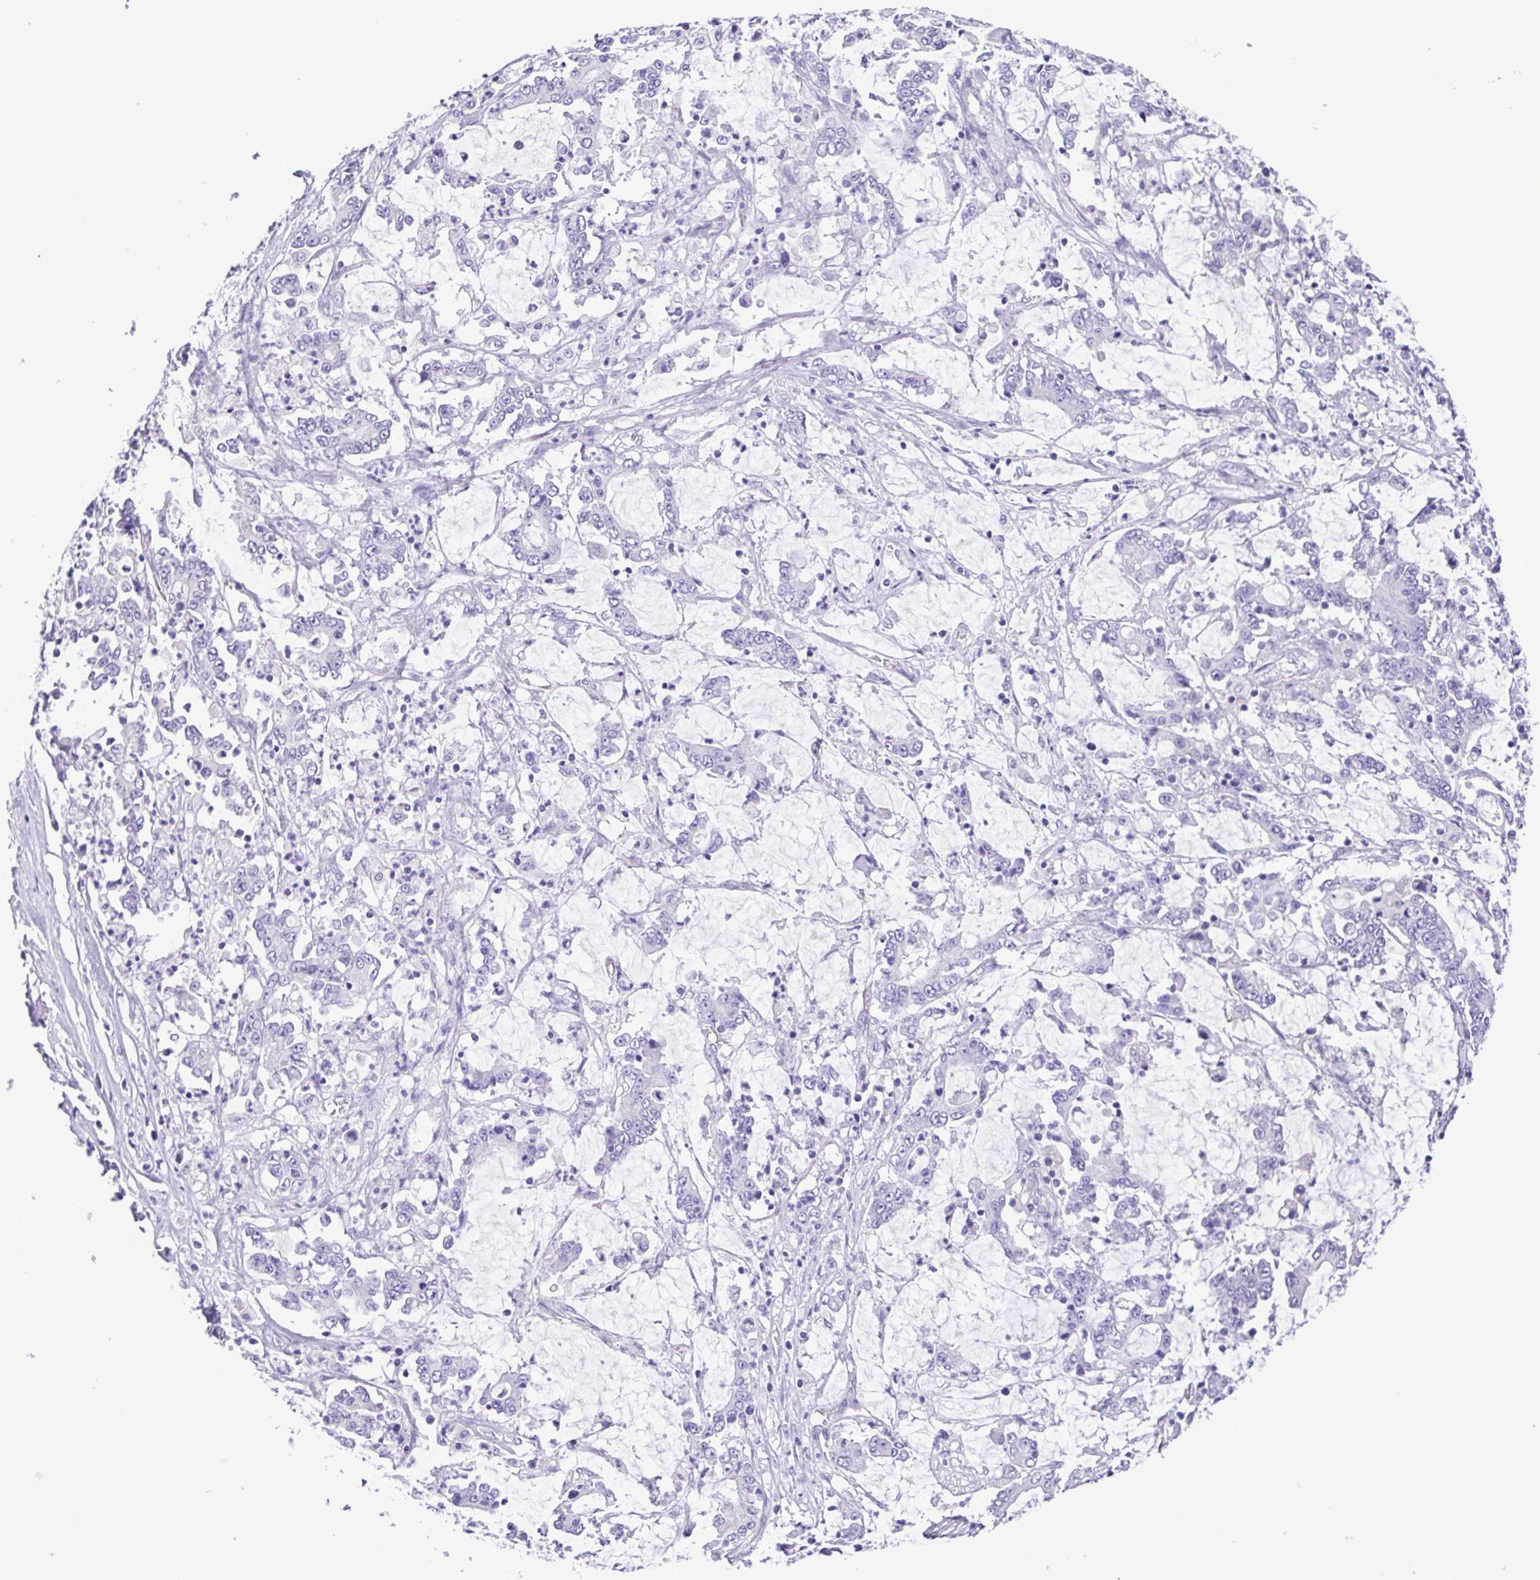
{"staining": {"intensity": "negative", "quantity": "none", "location": "none"}, "tissue": "stomach cancer", "cell_type": "Tumor cells", "image_type": "cancer", "snomed": [{"axis": "morphology", "description": "Adenocarcinoma, NOS"}, {"axis": "topography", "description": "Stomach, upper"}], "caption": "Immunohistochemical staining of human stomach cancer displays no significant expression in tumor cells.", "gene": "ISM2", "patient": {"sex": "male", "age": 68}}